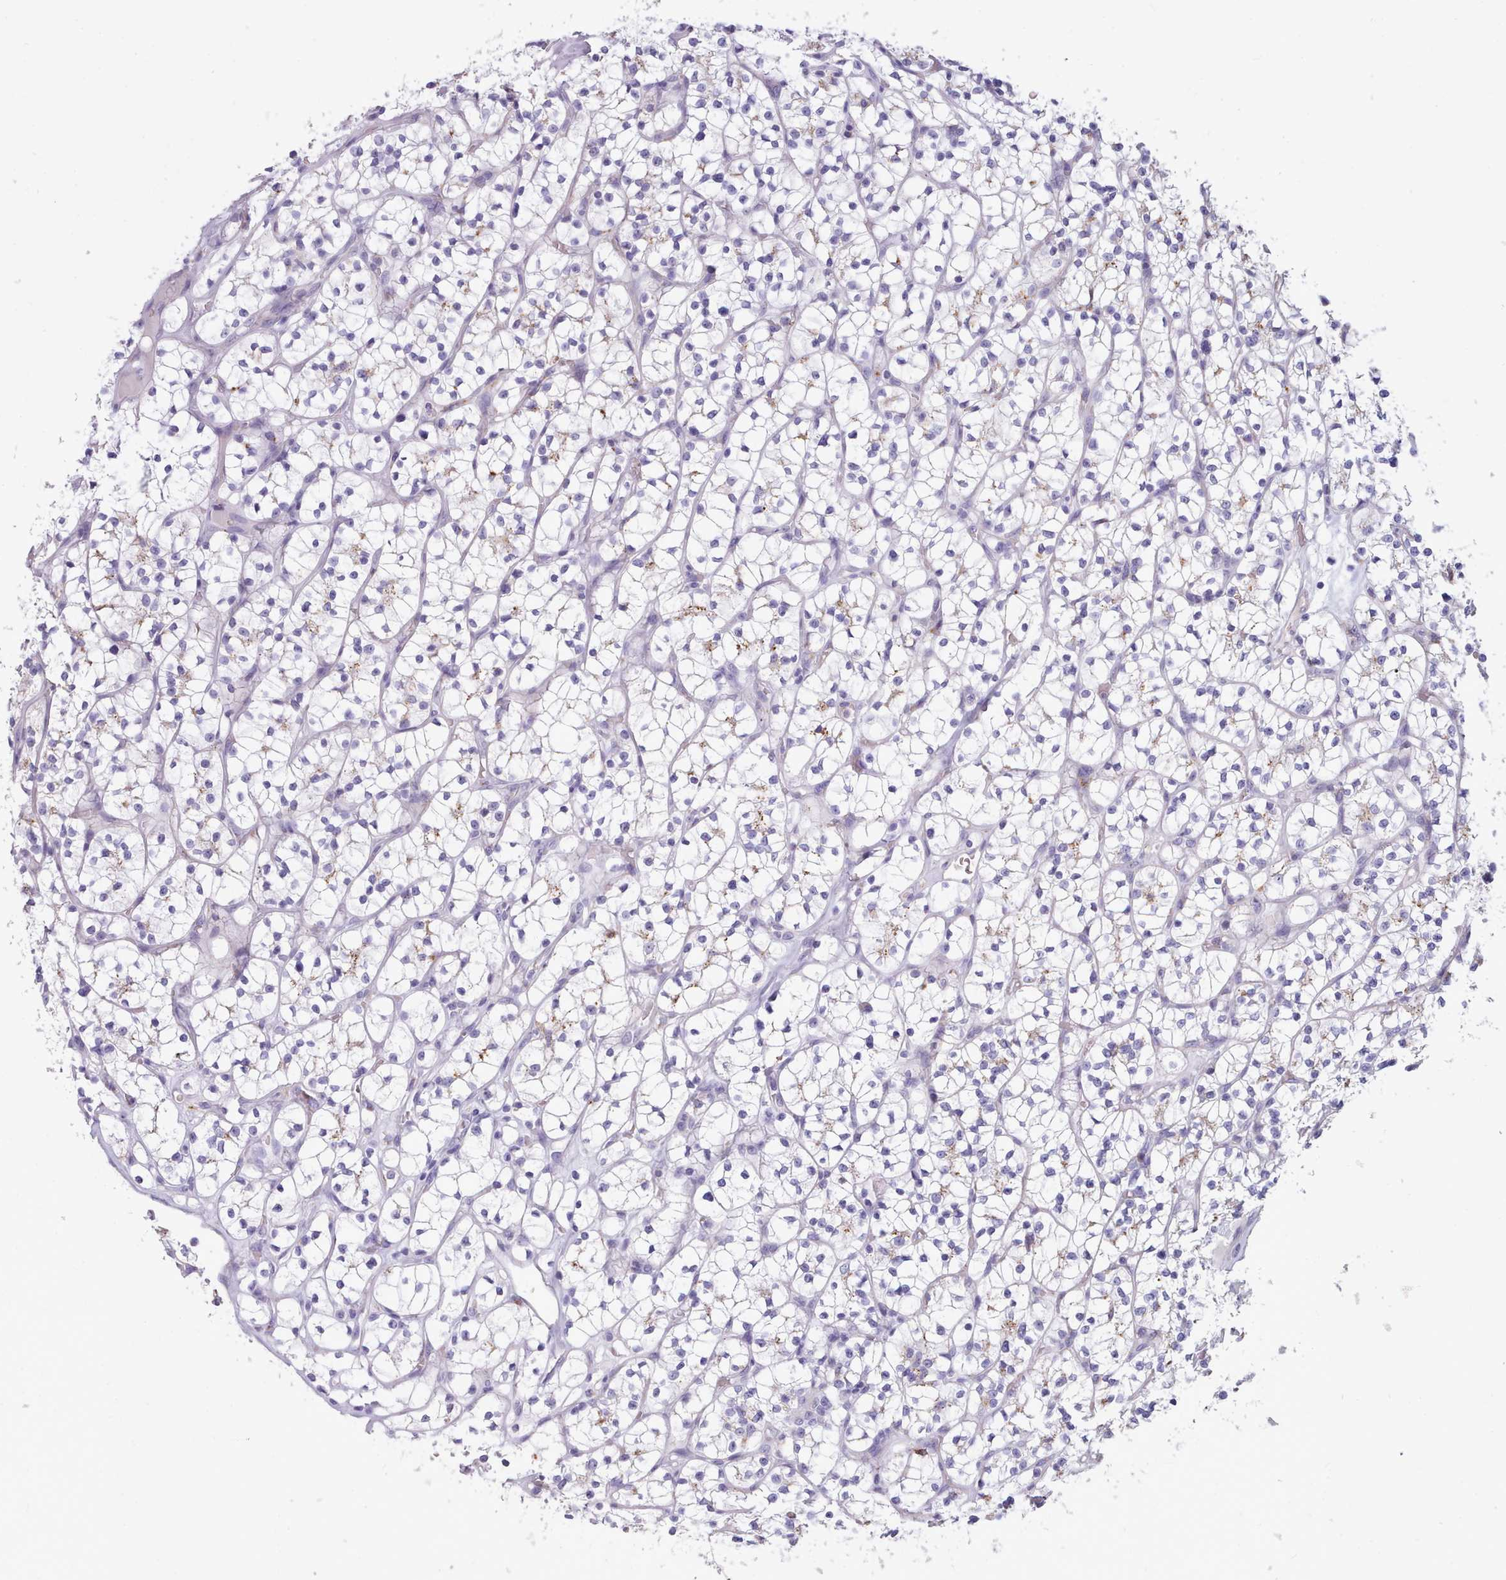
{"staining": {"intensity": "weak", "quantity": "<25%", "location": "cytoplasmic/membranous"}, "tissue": "renal cancer", "cell_type": "Tumor cells", "image_type": "cancer", "snomed": [{"axis": "morphology", "description": "Adenocarcinoma, NOS"}, {"axis": "topography", "description": "Kidney"}], "caption": "Immunohistochemistry (IHC) photomicrograph of human renal cancer (adenocarcinoma) stained for a protein (brown), which exhibits no positivity in tumor cells. Brightfield microscopy of IHC stained with DAB (3,3'-diaminobenzidine) (brown) and hematoxylin (blue), captured at high magnification.", "gene": "GAA", "patient": {"sex": "female", "age": 64}}